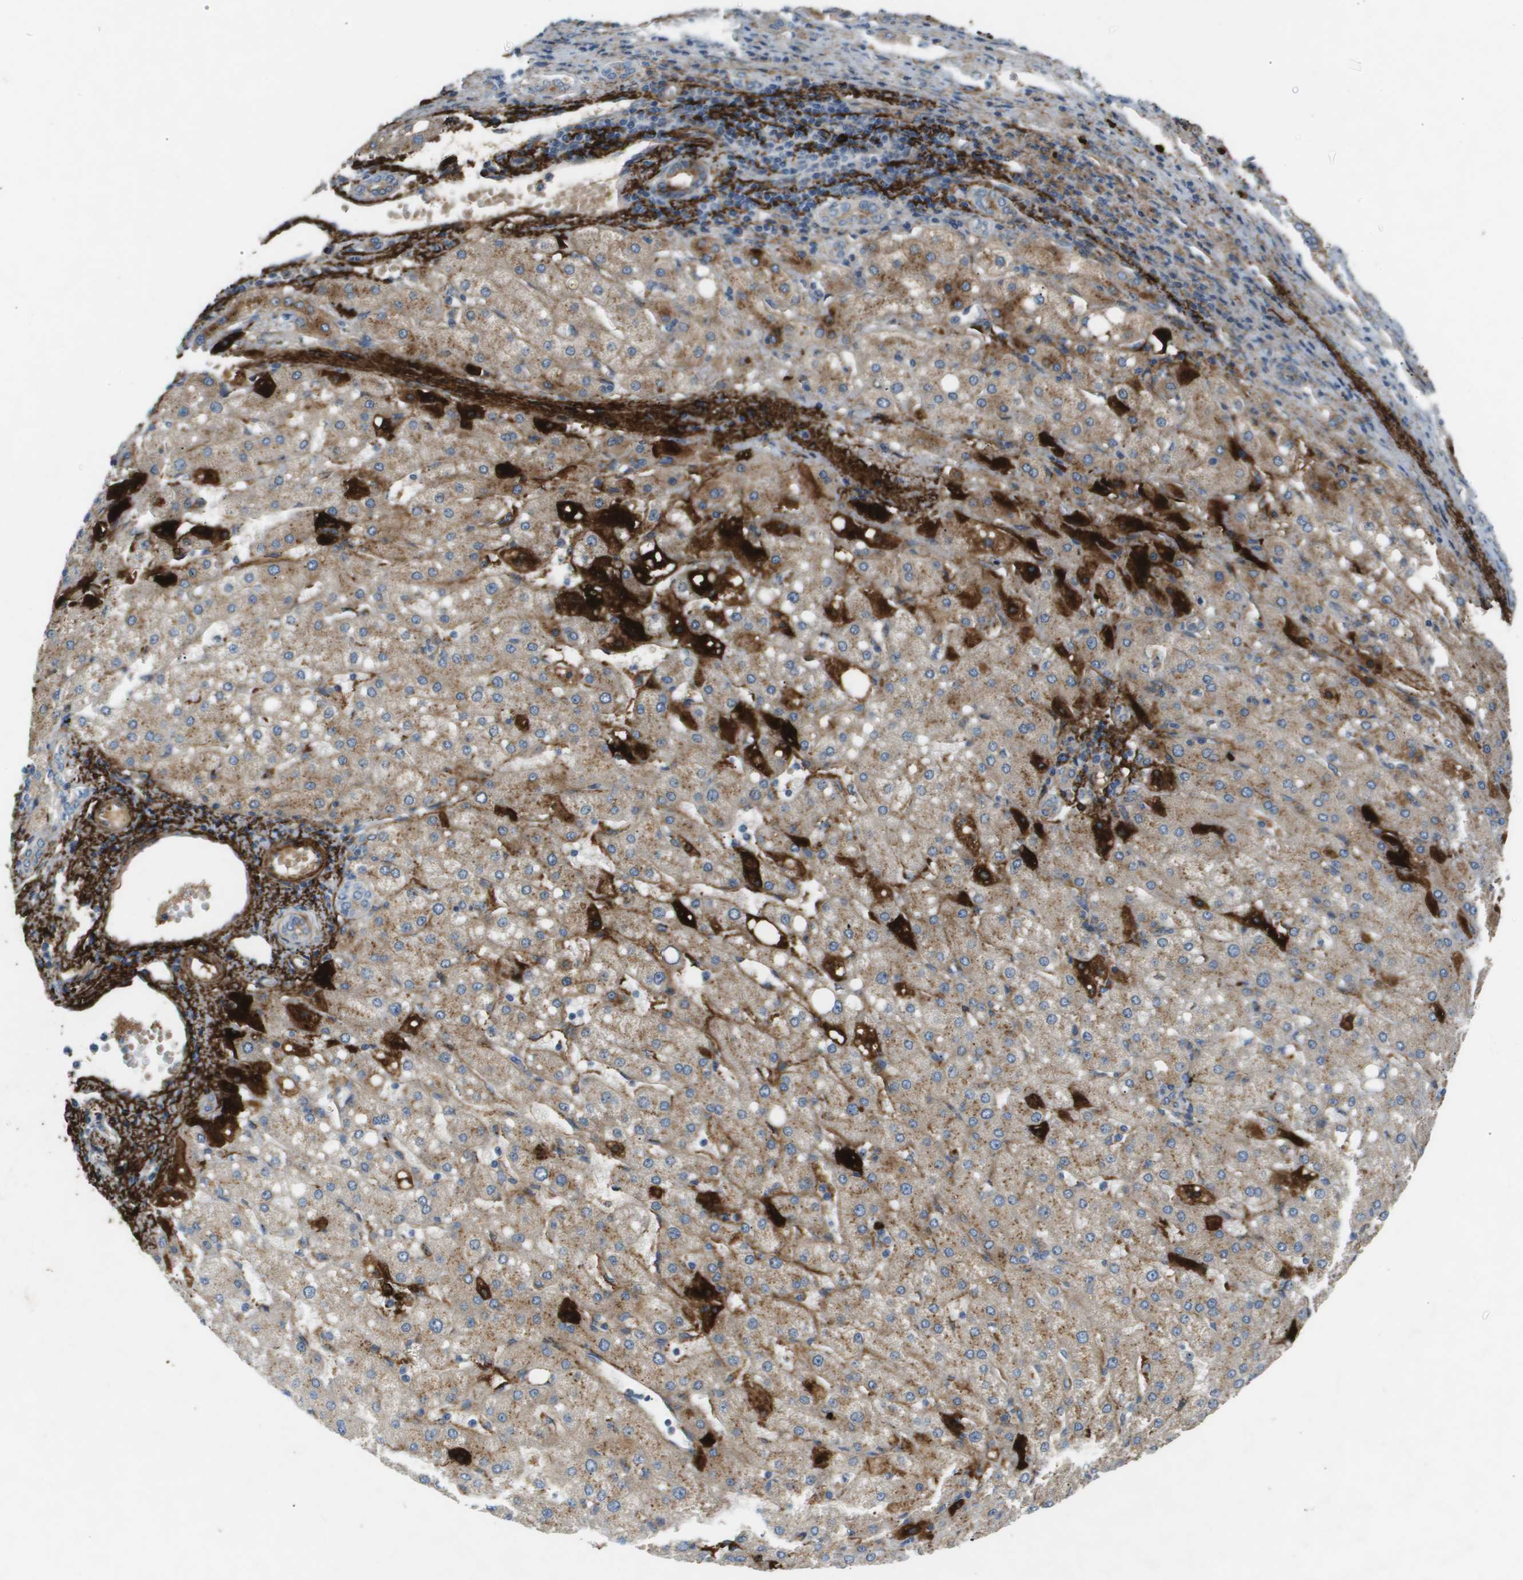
{"staining": {"intensity": "strong", "quantity": "<25%", "location": "cytoplasmic/membranous"}, "tissue": "liver cancer", "cell_type": "Tumor cells", "image_type": "cancer", "snomed": [{"axis": "morphology", "description": "Carcinoma, Hepatocellular, NOS"}, {"axis": "topography", "description": "Liver"}], "caption": "Brown immunohistochemical staining in human hepatocellular carcinoma (liver) shows strong cytoplasmic/membranous expression in approximately <25% of tumor cells.", "gene": "VTN", "patient": {"sex": "male", "age": 80}}